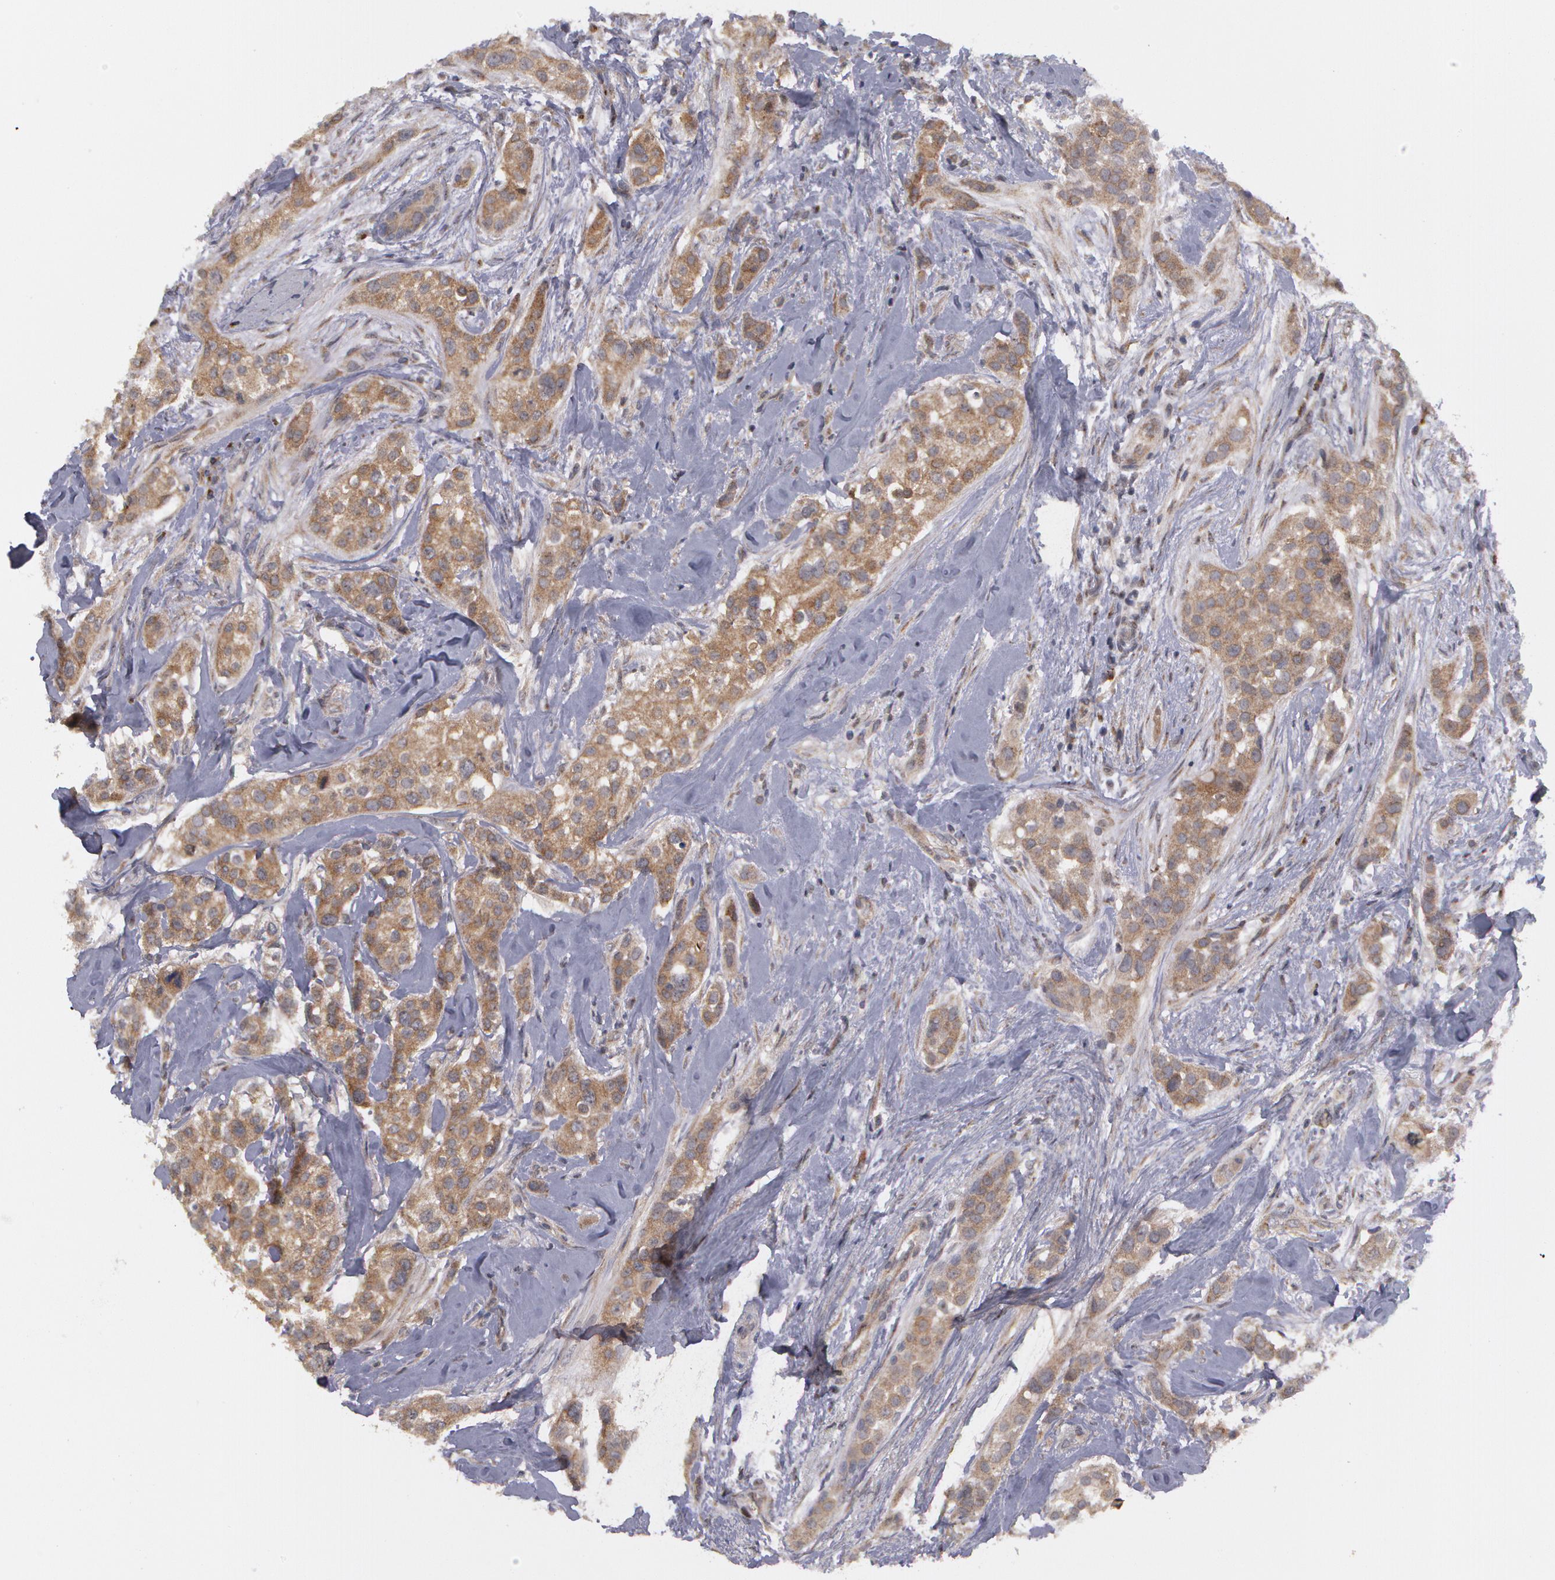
{"staining": {"intensity": "weak", "quantity": ">75%", "location": "cytoplasmic/membranous"}, "tissue": "breast cancer", "cell_type": "Tumor cells", "image_type": "cancer", "snomed": [{"axis": "morphology", "description": "Duct carcinoma"}, {"axis": "topography", "description": "Breast"}], "caption": "Protein positivity by immunohistochemistry (IHC) reveals weak cytoplasmic/membranous positivity in approximately >75% of tumor cells in breast cancer (infiltrating ductal carcinoma).", "gene": "STX5", "patient": {"sex": "female", "age": 45}}